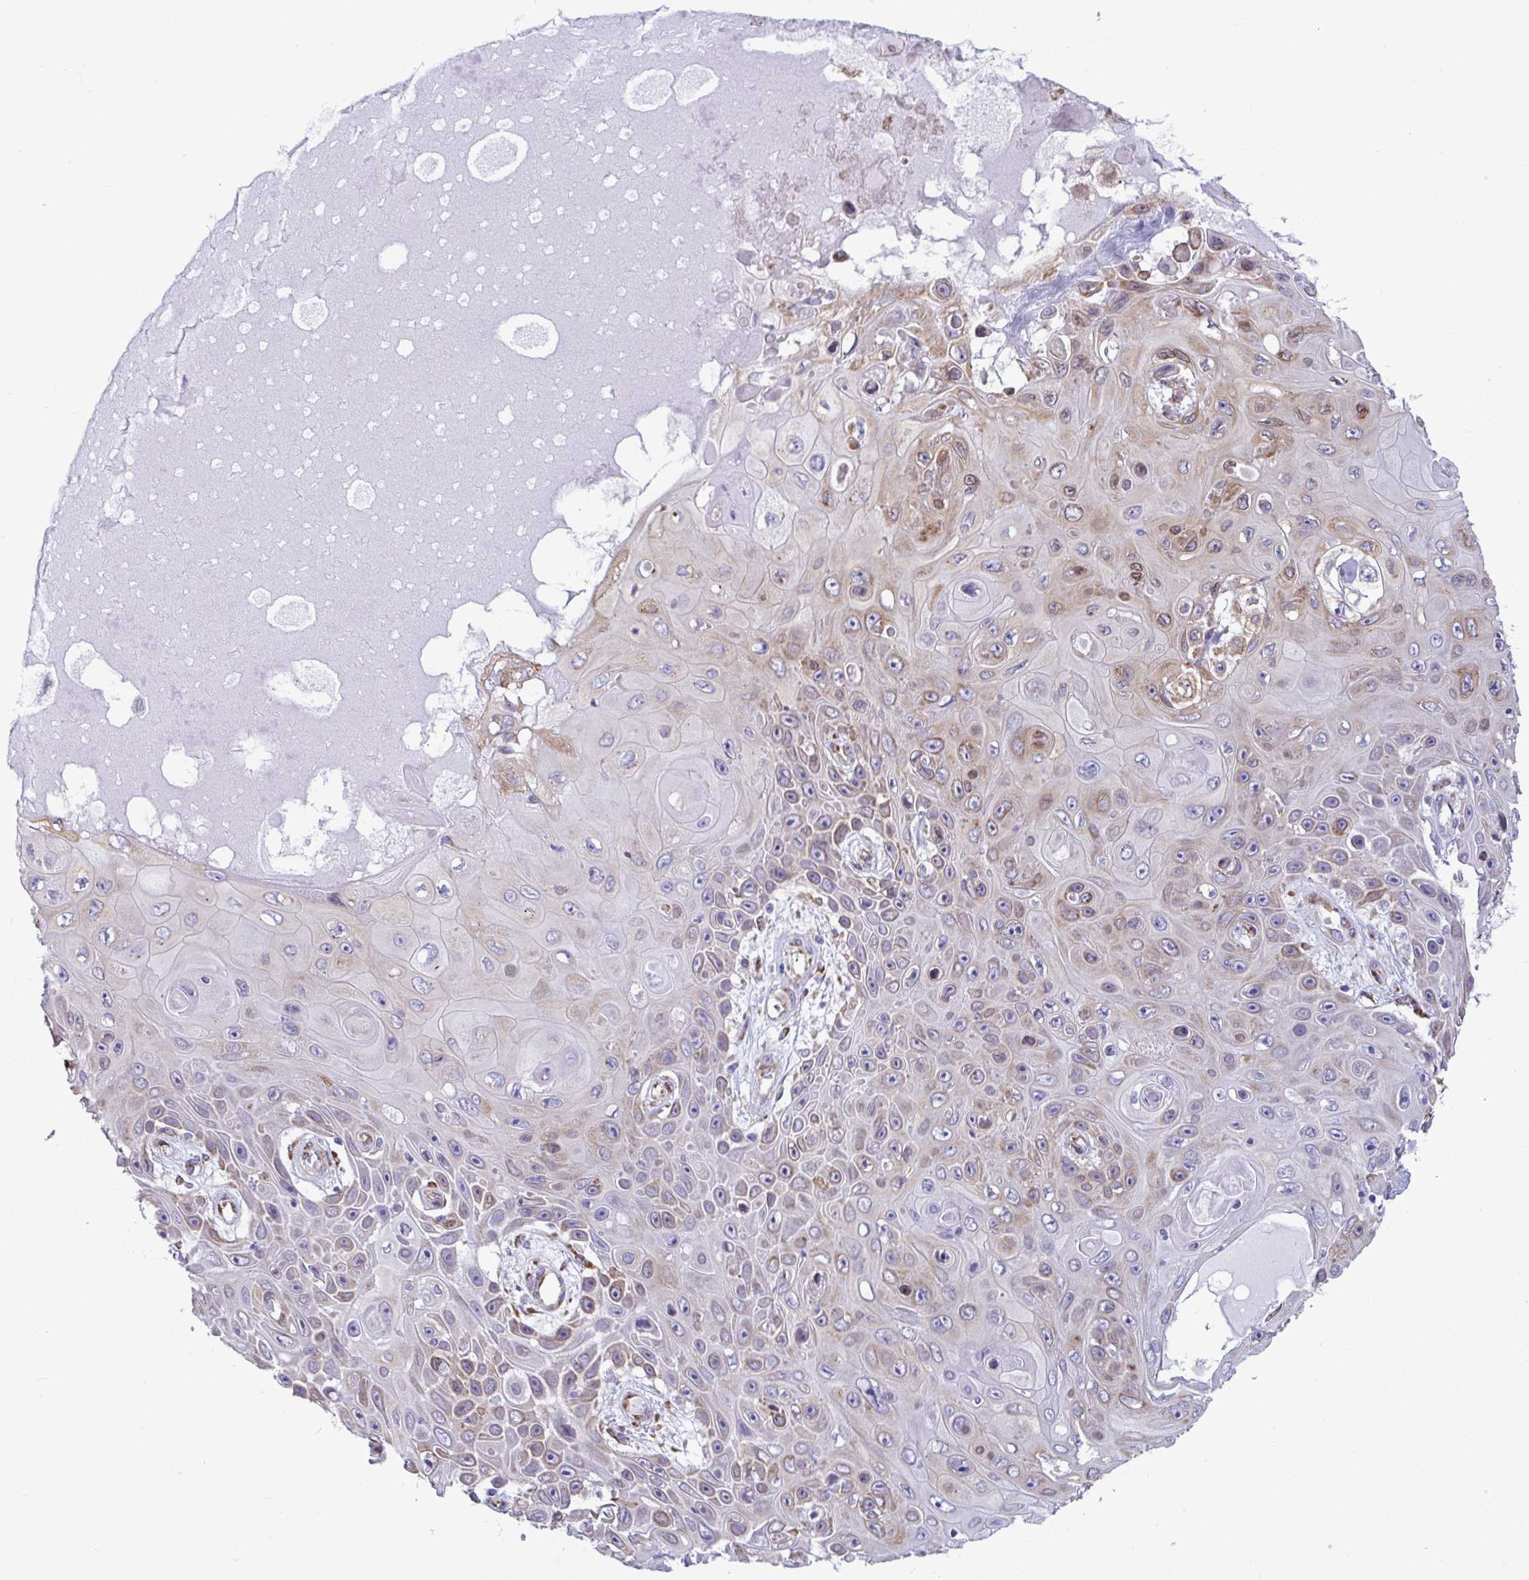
{"staining": {"intensity": "weak", "quantity": "25%-75%", "location": "cytoplasmic/membranous"}, "tissue": "skin cancer", "cell_type": "Tumor cells", "image_type": "cancer", "snomed": [{"axis": "morphology", "description": "Squamous cell carcinoma, NOS"}, {"axis": "topography", "description": "Skin"}], "caption": "DAB immunohistochemical staining of skin cancer shows weak cytoplasmic/membranous protein positivity in about 25%-75% of tumor cells.", "gene": "ASPH", "patient": {"sex": "male", "age": 82}}